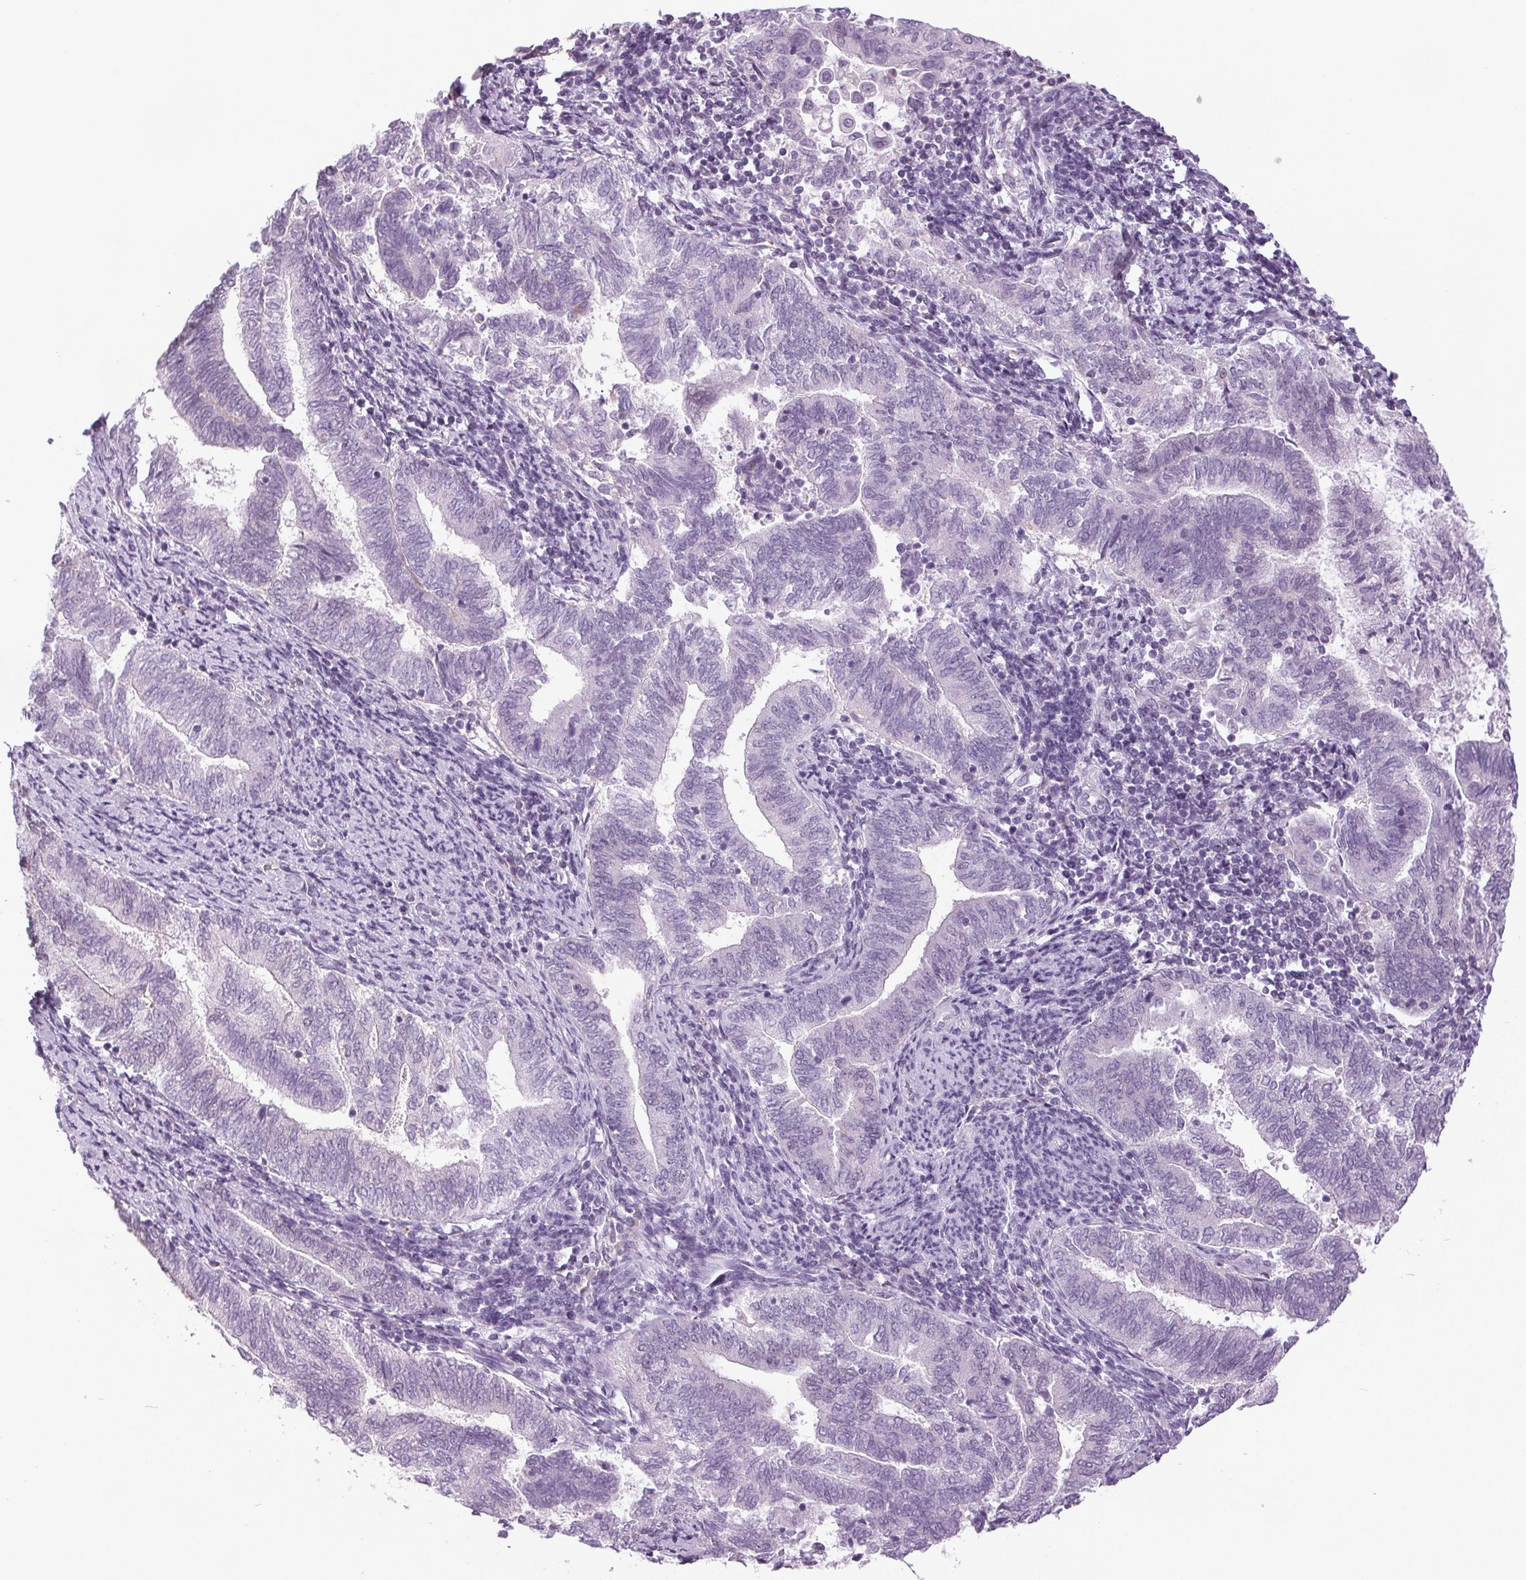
{"staining": {"intensity": "negative", "quantity": "none", "location": "none"}, "tissue": "endometrial cancer", "cell_type": "Tumor cells", "image_type": "cancer", "snomed": [{"axis": "morphology", "description": "Adenocarcinoma, NOS"}, {"axis": "topography", "description": "Endometrium"}], "caption": "Immunohistochemical staining of adenocarcinoma (endometrial) demonstrates no significant staining in tumor cells.", "gene": "DNAJC6", "patient": {"sex": "female", "age": 65}}